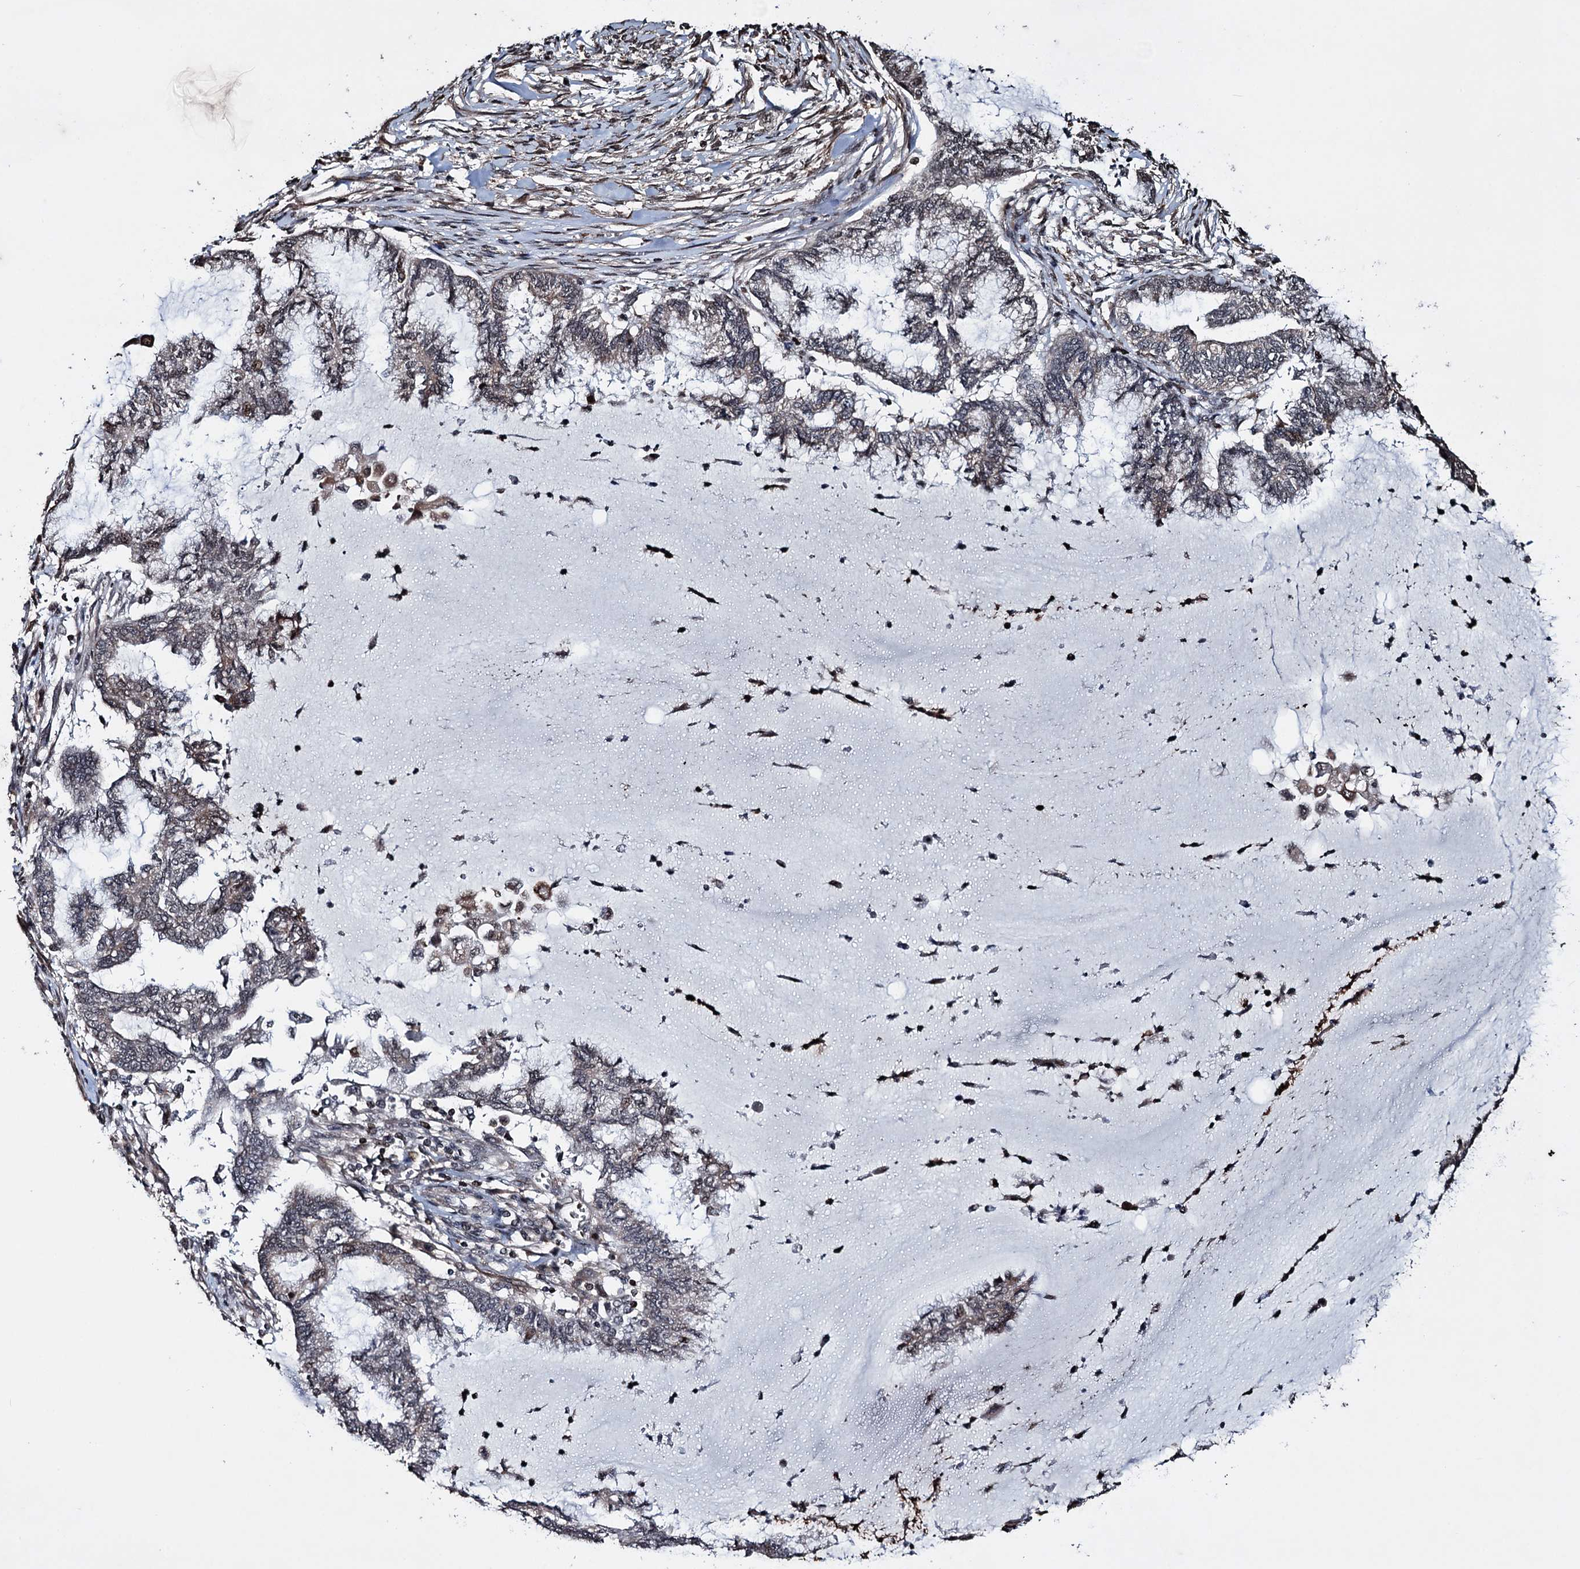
{"staining": {"intensity": "weak", "quantity": "<25%", "location": "cytoplasmic/membranous"}, "tissue": "endometrial cancer", "cell_type": "Tumor cells", "image_type": "cancer", "snomed": [{"axis": "morphology", "description": "Adenocarcinoma, NOS"}, {"axis": "topography", "description": "Endometrium"}], "caption": "This is an IHC photomicrograph of endometrial cancer. There is no expression in tumor cells.", "gene": "EYA4", "patient": {"sex": "female", "age": 86}}